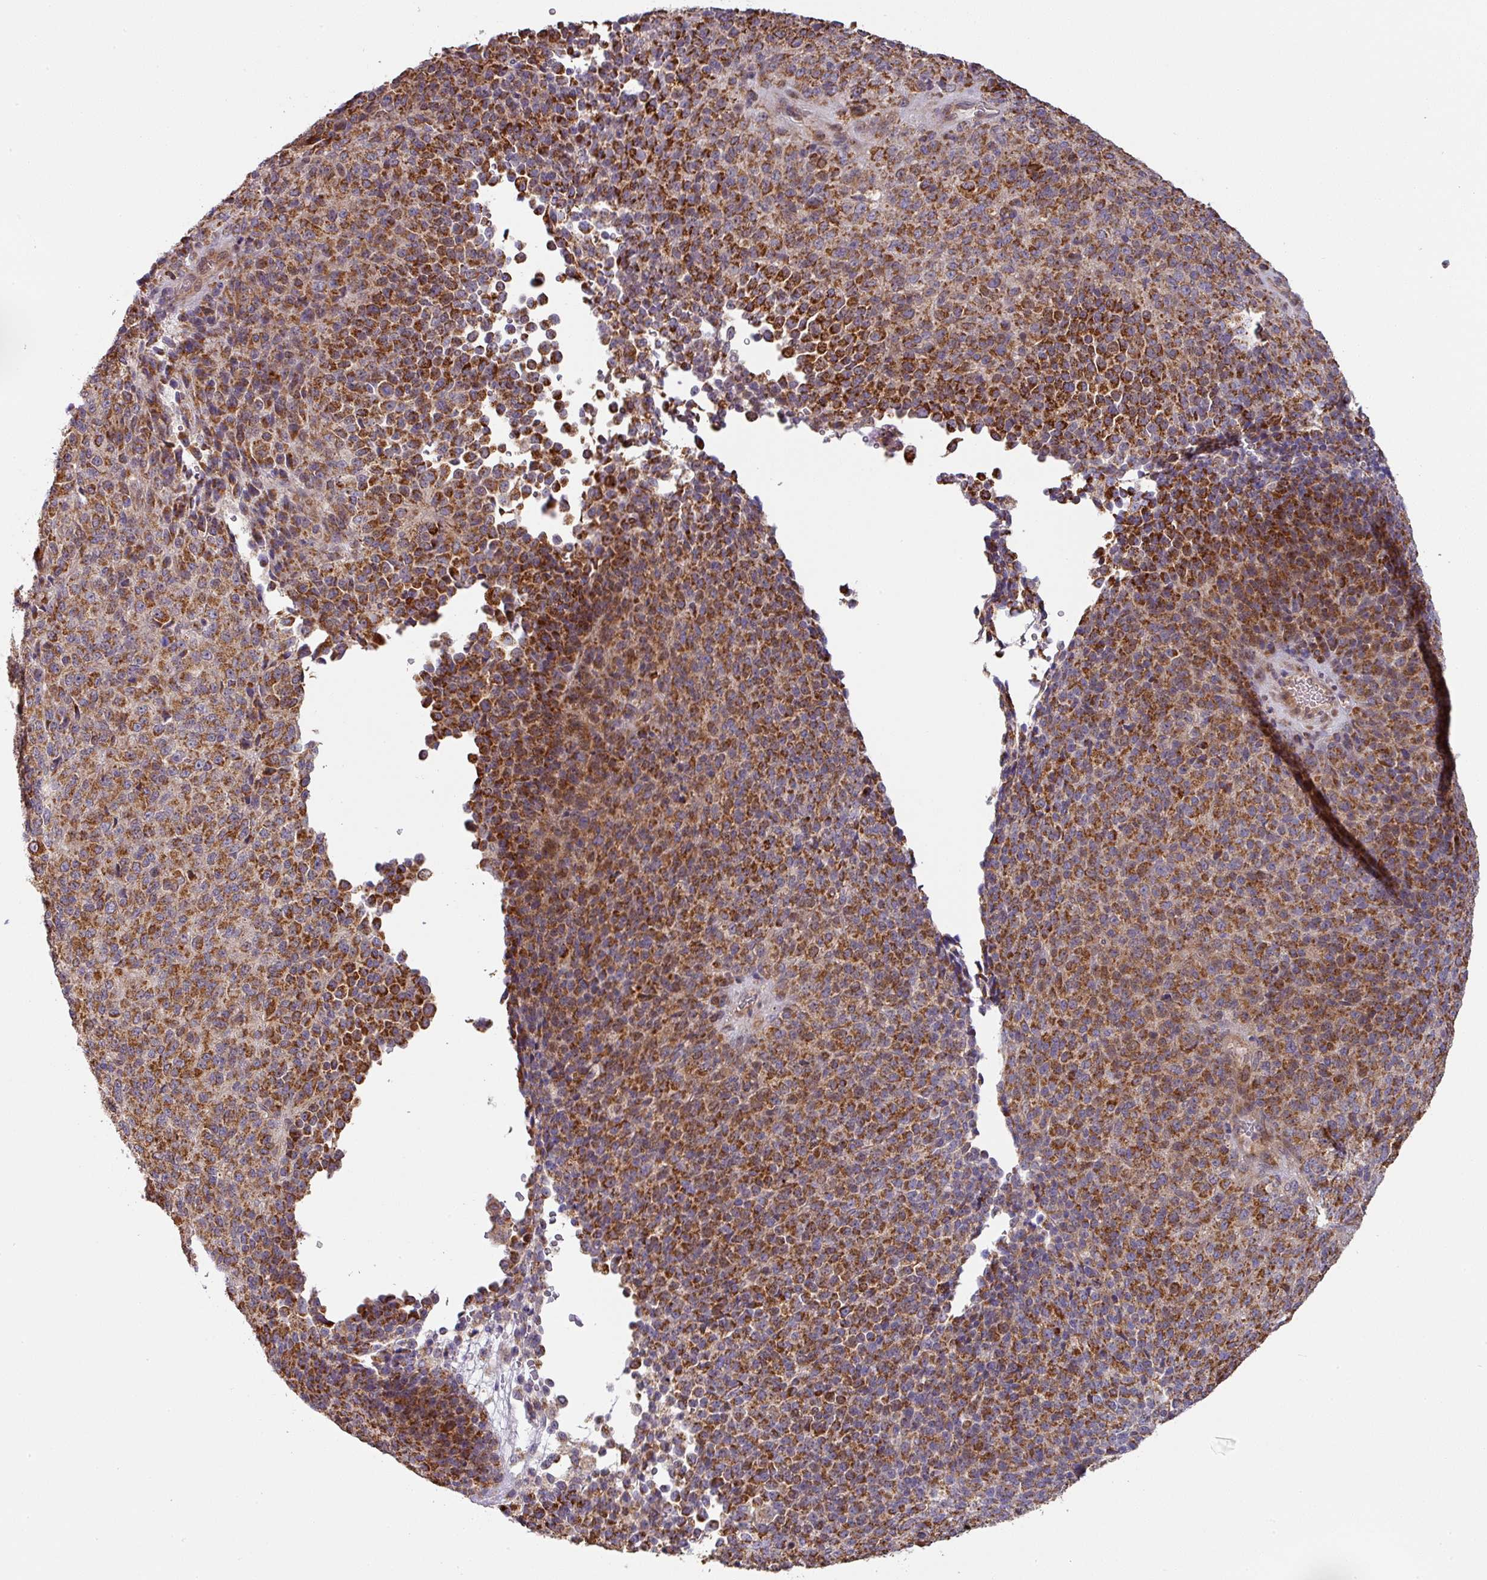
{"staining": {"intensity": "moderate", "quantity": ">75%", "location": "cytoplasmic/membranous"}, "tissue": "melanoma", "cell_type": "Tumor cells", "image_type": "cancer", "snomed": [{"axis": "morphology", "description": "Malignant melanoma, Metastatic site"}, {"axis": "topography", "description": "Brain"}], "caption": "A medium amount of moderate cytoplasmic/membranous staining is appreciated in approximately >75% of tumor cells in melanoma tissue.", "gene": "STK35", "patient": {"sex": "female", "age": 56}}